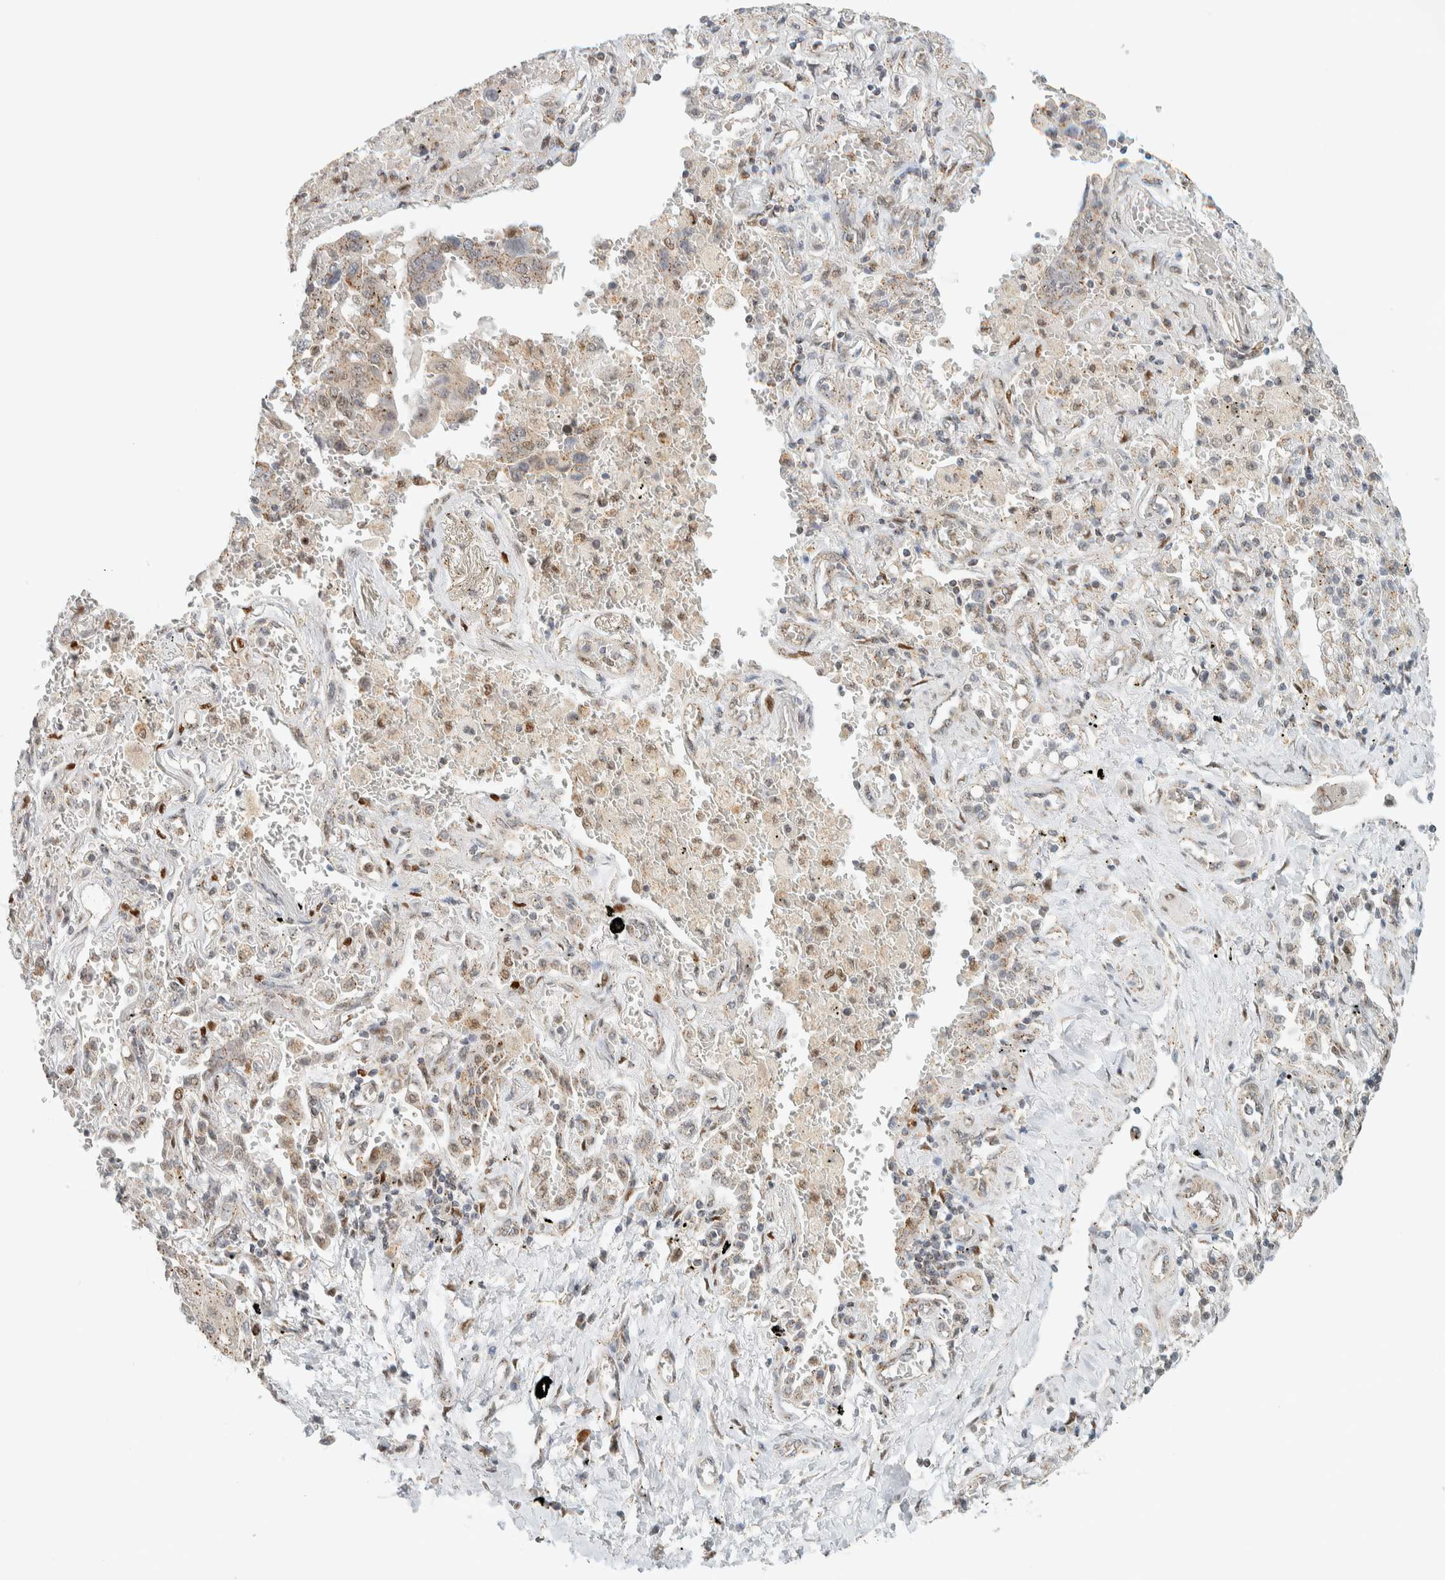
{"staining": {"intensity": "weak", "quantity": "<25%", "location": "cytoplasmic/membranous"}, "tissue": "lung cancer", "cell_type": "Tumor cells", "image_type": "cancer", "snomed": [{"axis": "morphology", "description": "Adenocarcinoma, NOS"}, {"axis": "topography", "description": "Lung"}], "caption": "DAB immunohistochemical staining of lung cancer (adenocarcinoma) reveals no significant positivity in tumor cells.", "gene": "TFE3", "patient": {"sex": "female", "age": 65}}